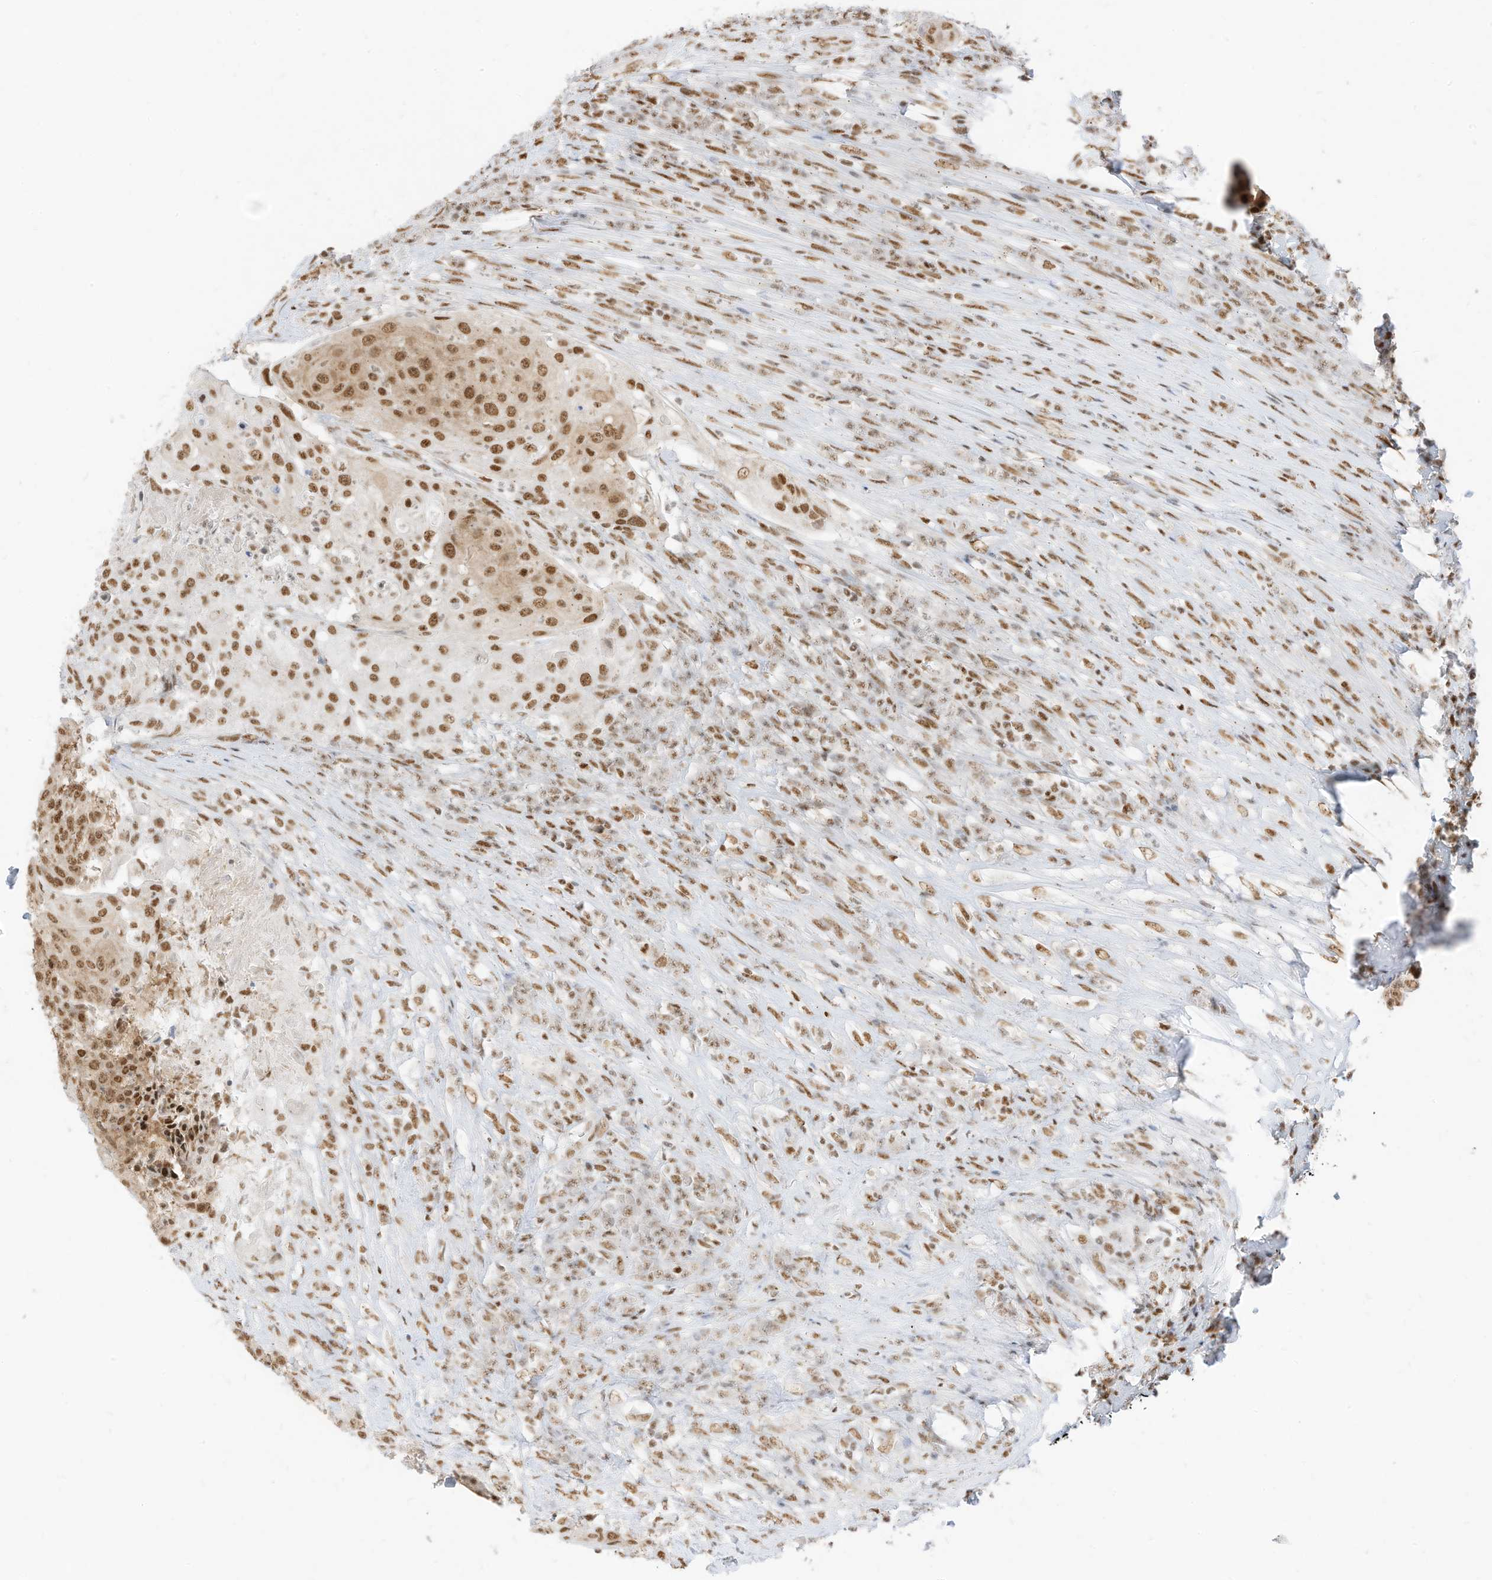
{"staining": {"intensity": "moderate", "quantity": ">75%", "location": "nuclear"}, "tissue": "urothelial cancer", "cell_type": "Tumor cells", "image_type": "cancer", "snomed": [{"axis": "morphology", "description": "Urothelial carcinoma, High grade"}, {"axis": "topography", "description": "Urinary bladder"}], "caption": "A high-resolution image shows immunohistochemistry (IHC) staining of urothelial cancer, which displays moderate nuclear expression in approximately >75% of tumor cells.", "gene": "SMARCA2", "patient": {"sex": "female", "age": 63}}